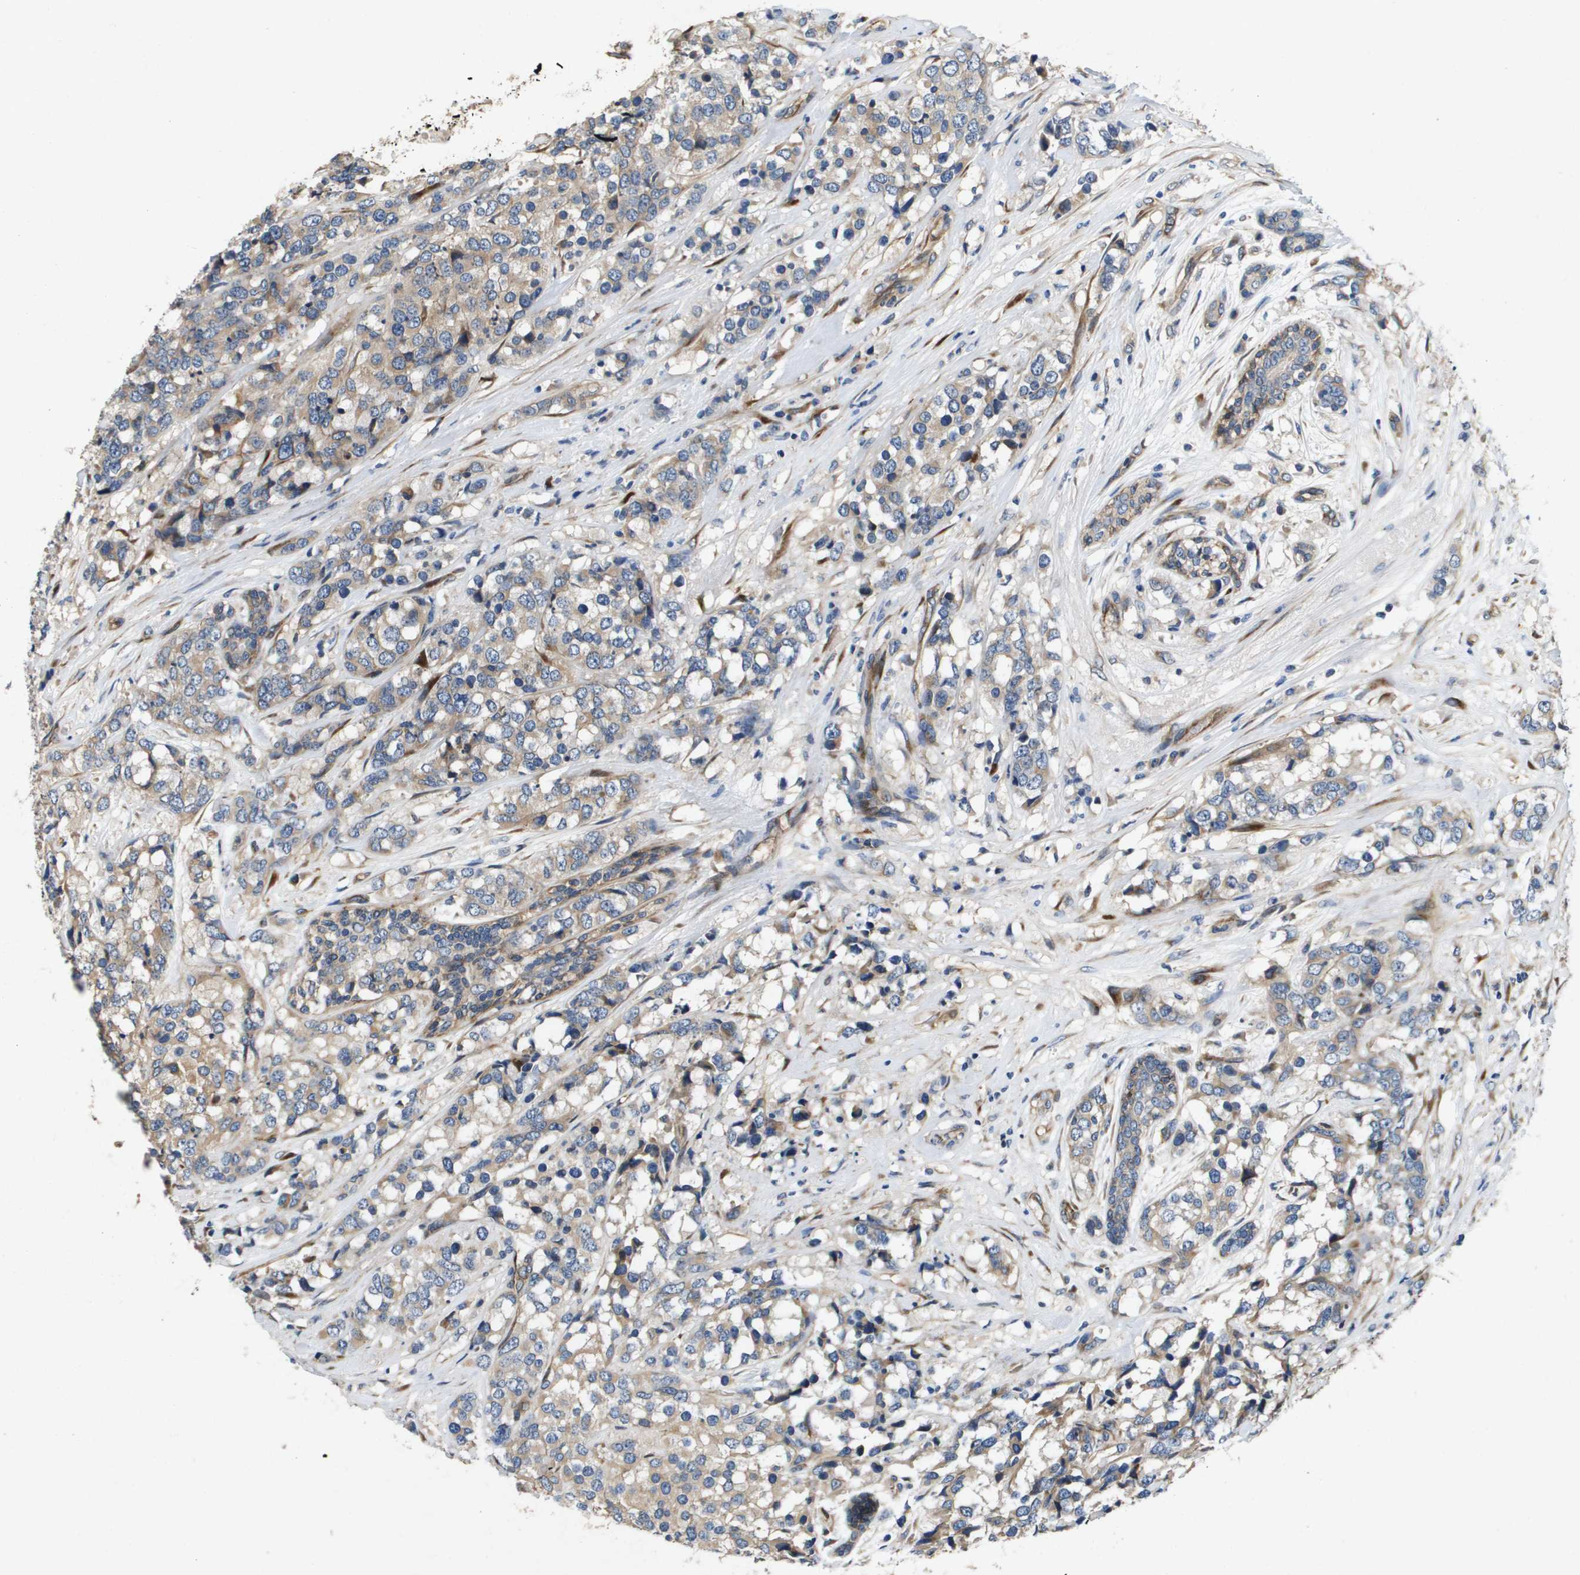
{"staining": {"intensity": "weak", "quantity": ">75%", "location": "cytoplasmic/membranous"}, "tissue": "breast cancer", "cell_type": "Tumor cells", "image_type": "cancer", "snomed": [{"axis": "morphology", "description": "Lobular carcinoma"}, {"axis": "topography", "description": "Breast"}], "caption": "Protein staining of breast lobular carcinoma tissue demonstrates weak cytoplasmic/membranous expression in about >75% of tumor cells. (Stains: DAB in brown, nuclei in blue, Microscopy: brightfield microscopy at high magnification).", "gene": "ENTPD2", "patient": {"sex": "female", "age": 59}}